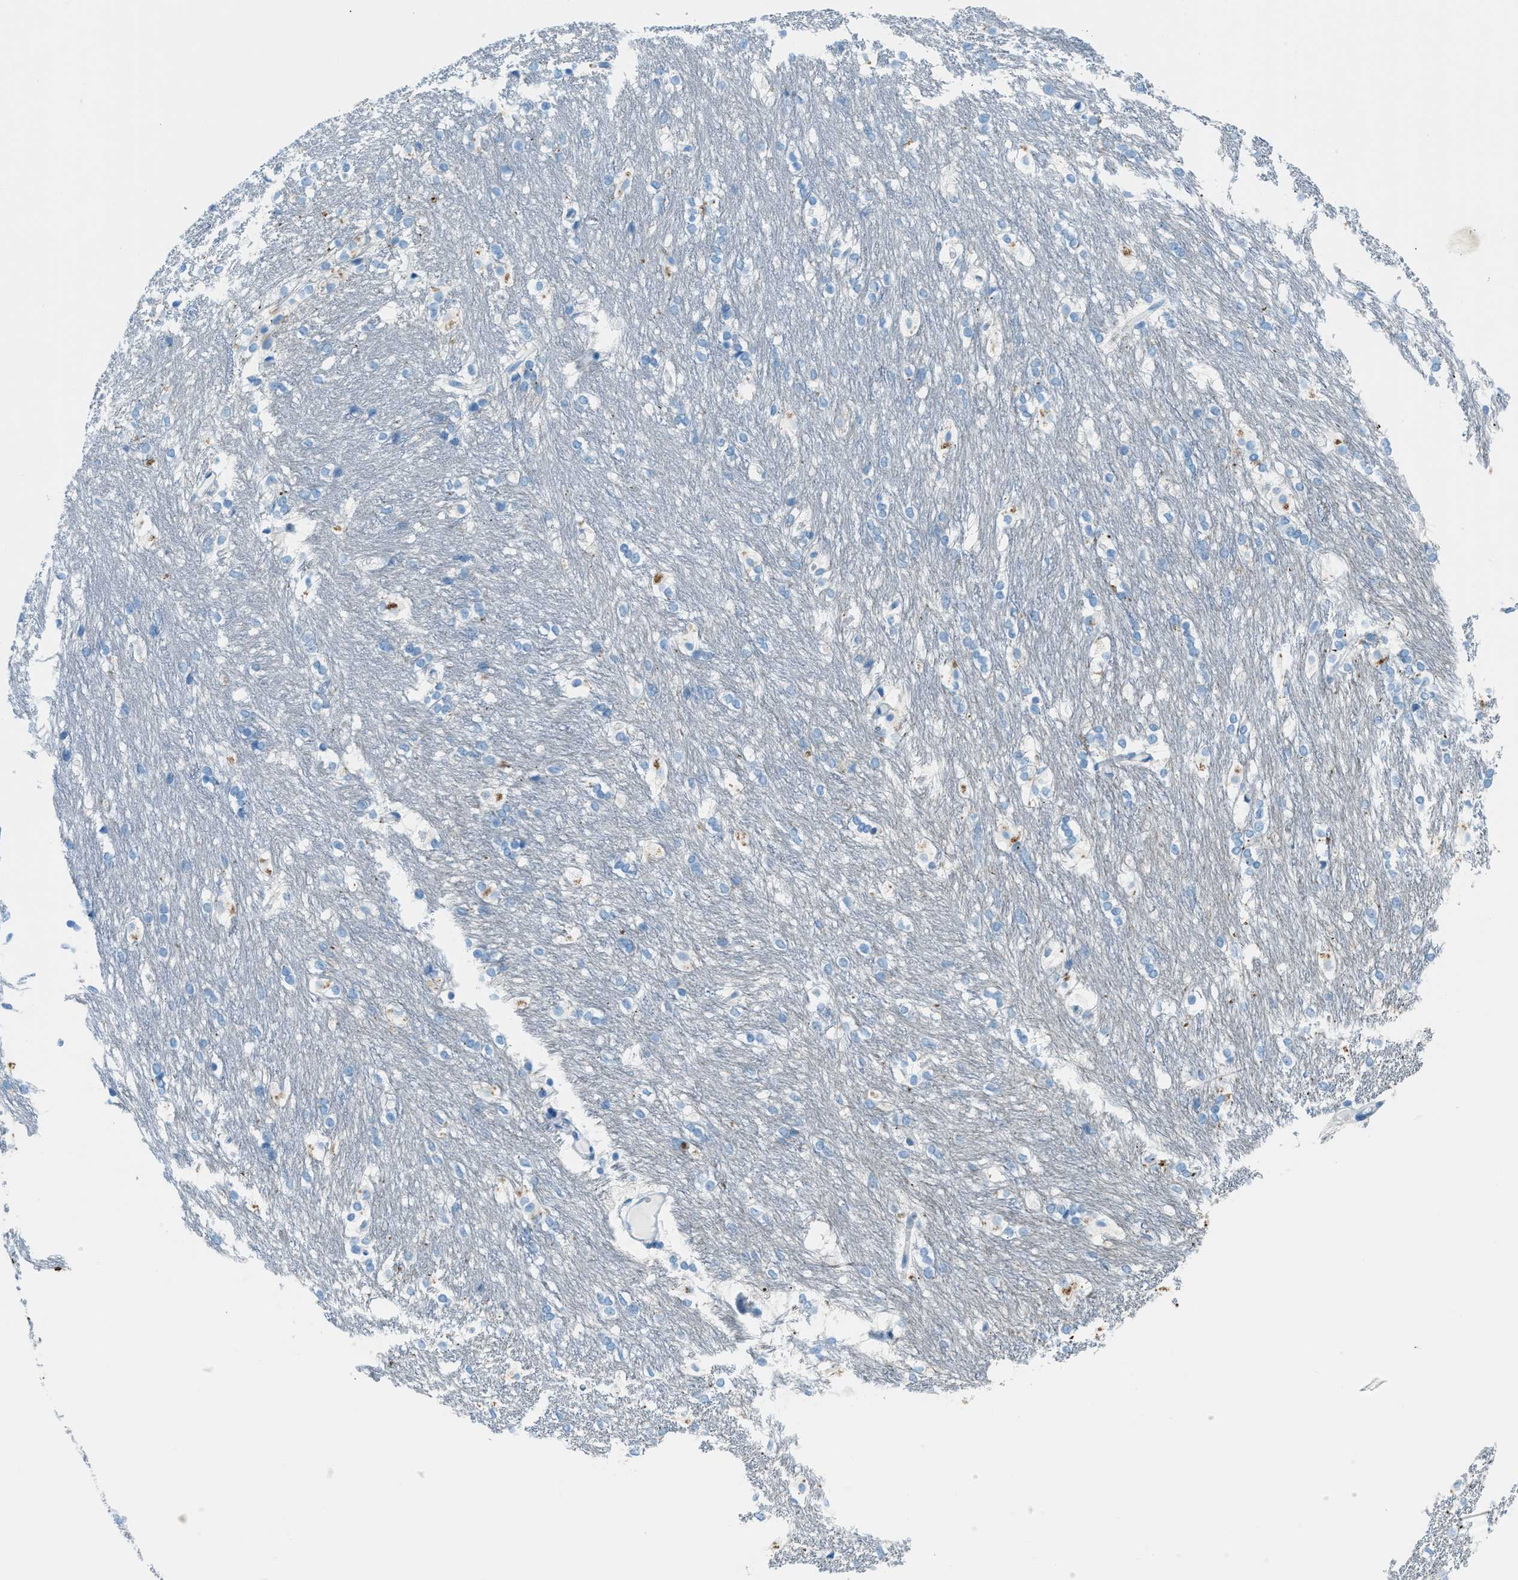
{"staining": {"intensity": "negative", "quantity": "none", "location": "none"}, "tissue": "caudate", "cell_type": "Glial cells", "image_type": "normal", "snomed": [{"axis": "morphology", "description": "Normal tissue, NOS"}, {"axis": "topography", "description": "Lateral ventricle wall"}], "caption": "IHC of benign caudate shows no expression in glial cells.", "gene": "C21orf62", "patient": {"sex": "female", "age": 19}}